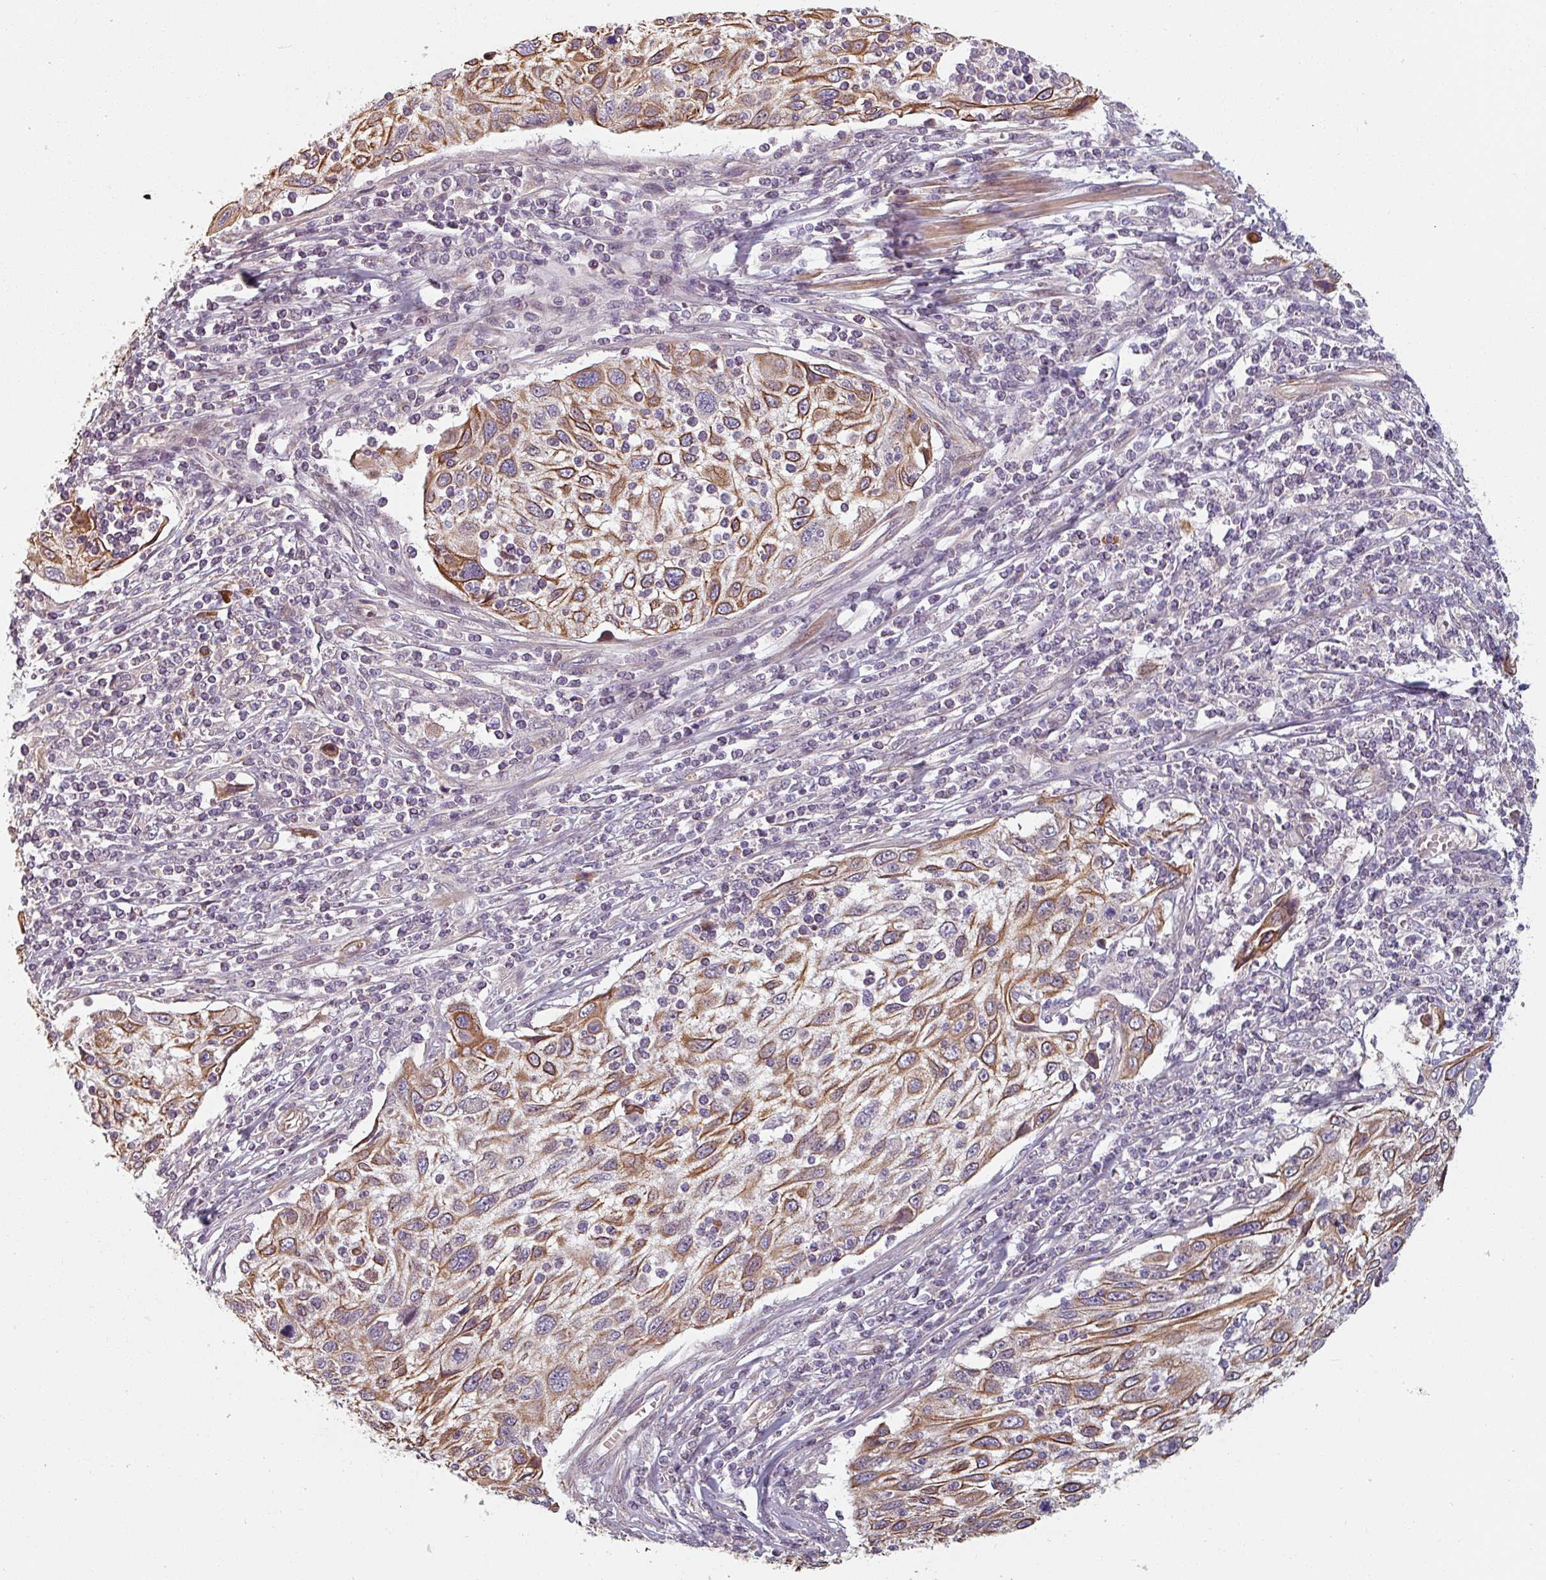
{"staining": {"intensity": "moderate", "quantity": ">75%", "location": "cytoplasmic/membranous"}, "tissue": "cervical cancer", "cell_type": "Tumor cells", "image_type": "cancer", "snomed": [{"axis": "morphology", "description": "Squamous cell carcinoma, NOS"}, {"axis": "topography", "description": "Cervix"}], "caption": "Protein expression analysis of human cervical cancer (squamous cell carcinoma) reveals moderate cytoplasmic/membranous positivity in about >75% of tumor cells.", "gene": "C4BPB", "patient": {"sex": "female", "age": 70}}